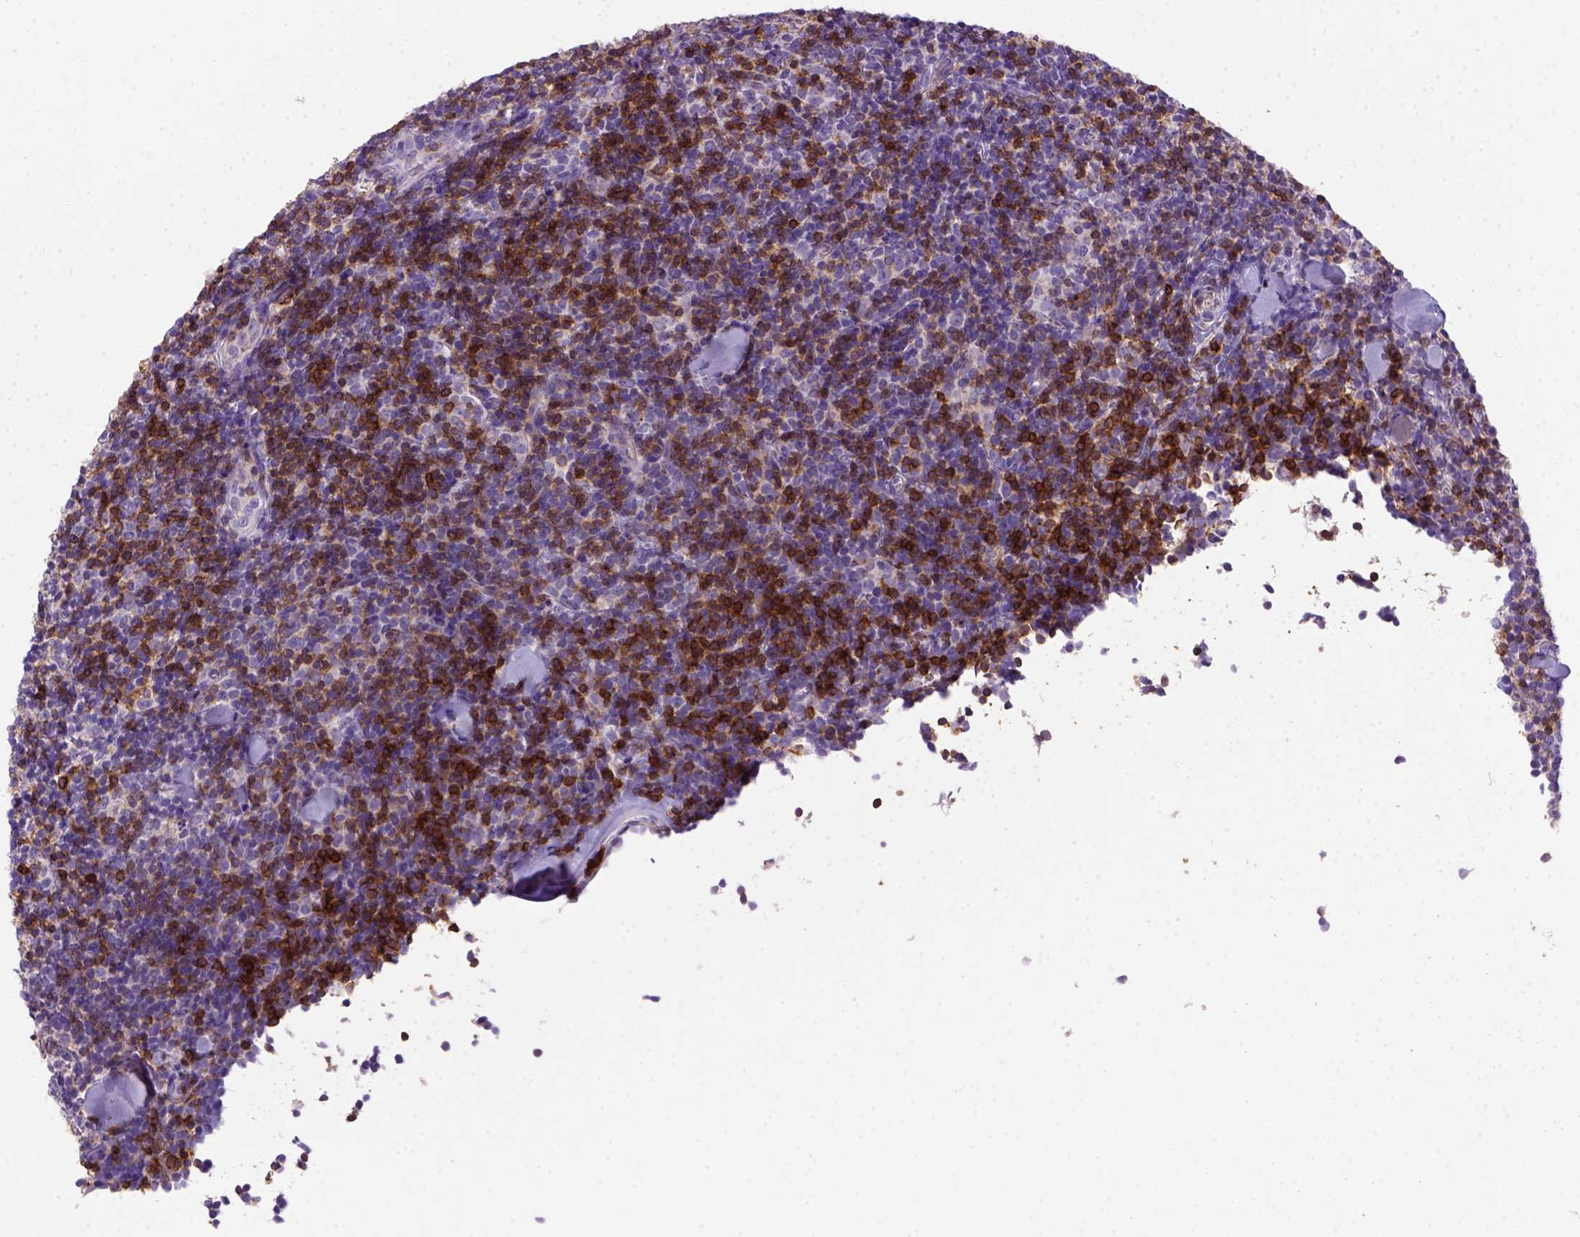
{"staining": {"intensity": "negative", "quantity": "none", "location": "none"}, "tissue": "lymphoma", "cell_type": "Tumor cells", "image_type": "cancer", "snomed": [{"axis": "morphology", "description": "Malignant lymphoma, non-Hodgkin's type, Low grade"}, {"axis": "topography", "description": "Lymph node"}], "caption": "This is an immunohistochemistry (IHC) micrograph of human lymphoma. There is no staining in tumor cells.", "gene": "CD3E", "patient": {"sex": "female", "age": 56}}